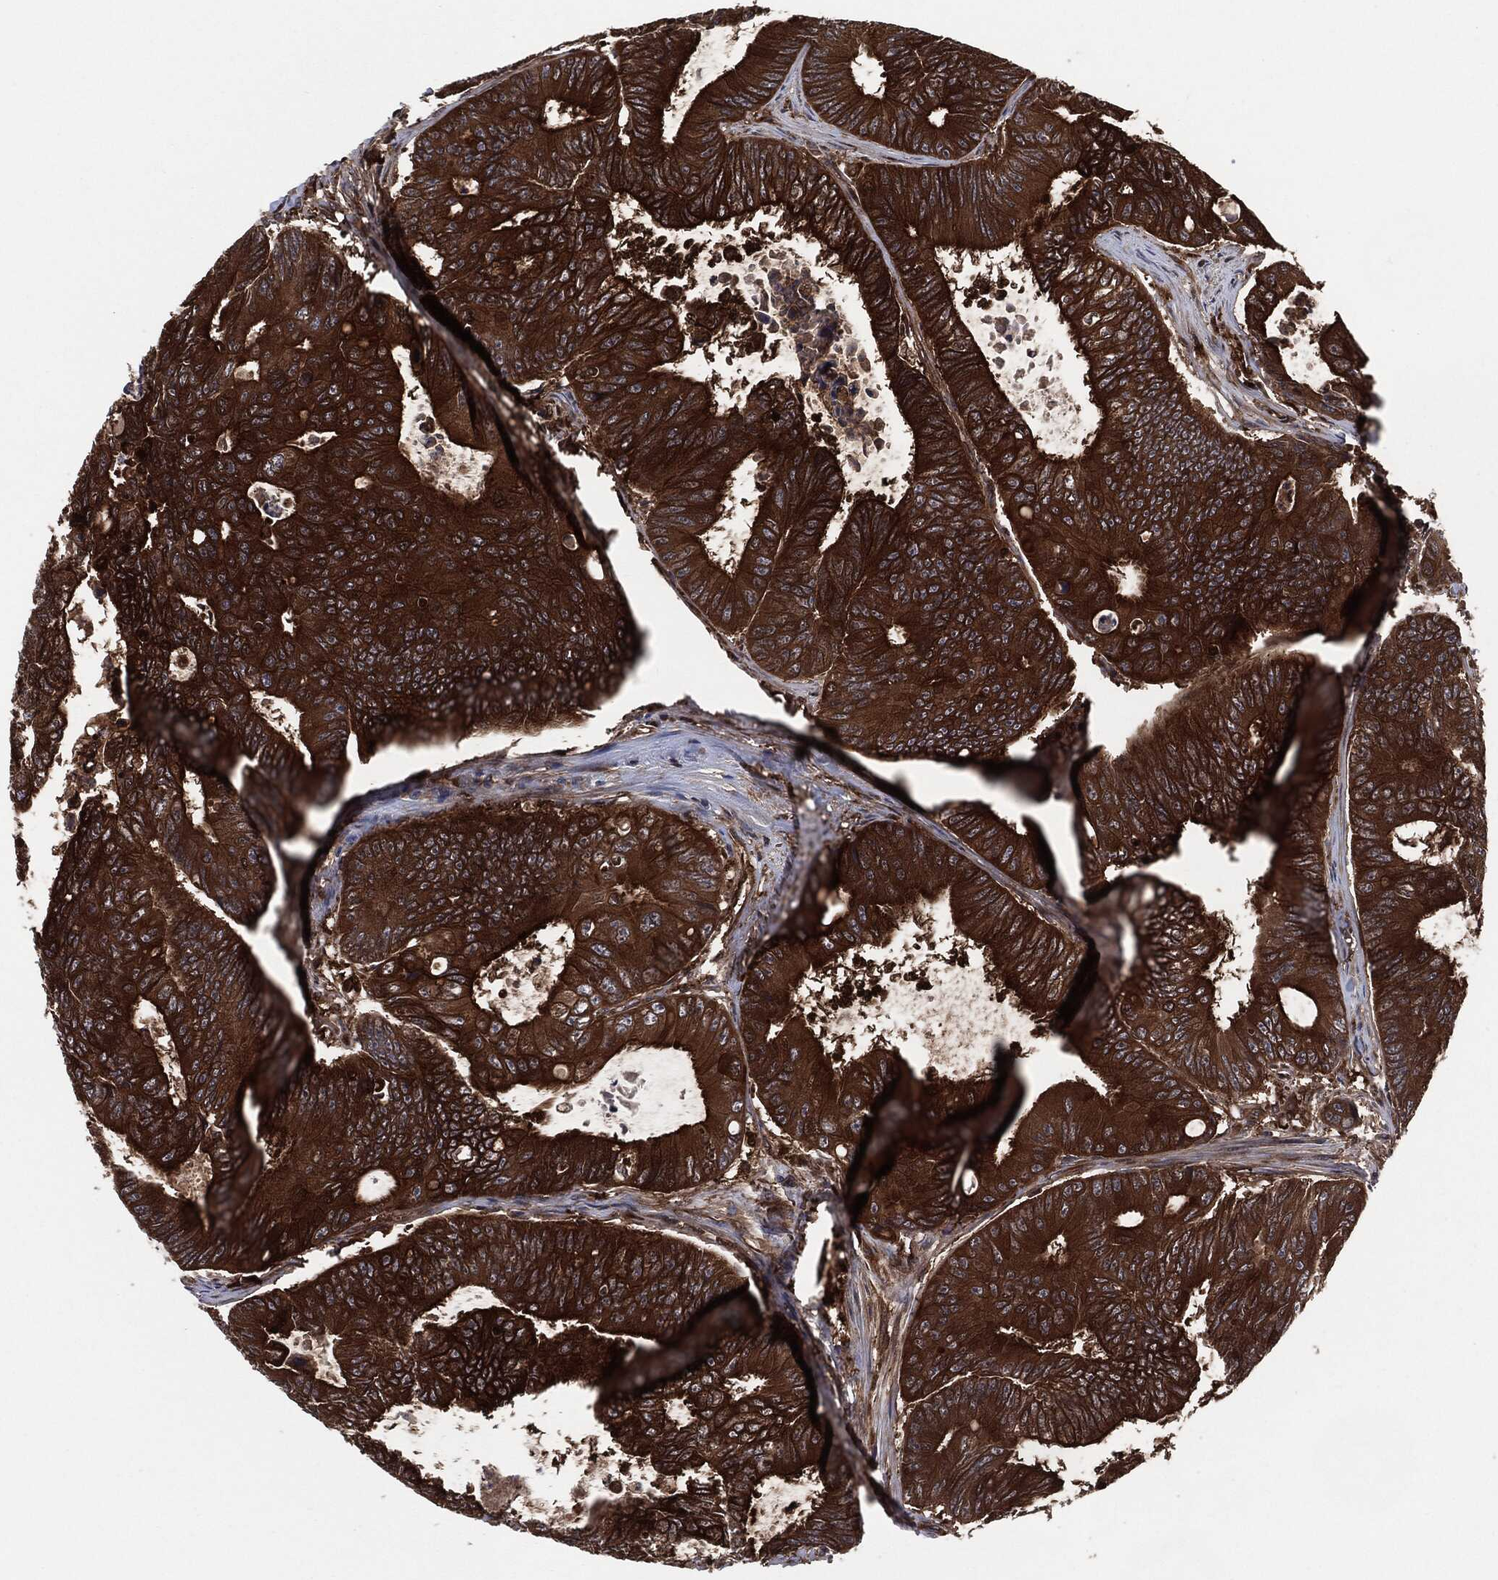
{"staining": {"intensity": "strong", "quantity": ">75%", "location": "cytoplasmic/membranous"}, "tissue": "colorectal cancer", "cell_type": "Tumor cells", "image_type": "cancer", "snomed": [{"axis": "morphology", "description": "Adenocarcinoma, NOS"}, {"axis": "topography", "description": "Colon"}], "caption": "Immunohistochemical staining of colorectal cancer reveals strong cytoplasmic/membranous protein expression in approximately >75% of tumor cells.", "gene": "XPNPEP1", "patient": {"sex": "female", "age": 48}}